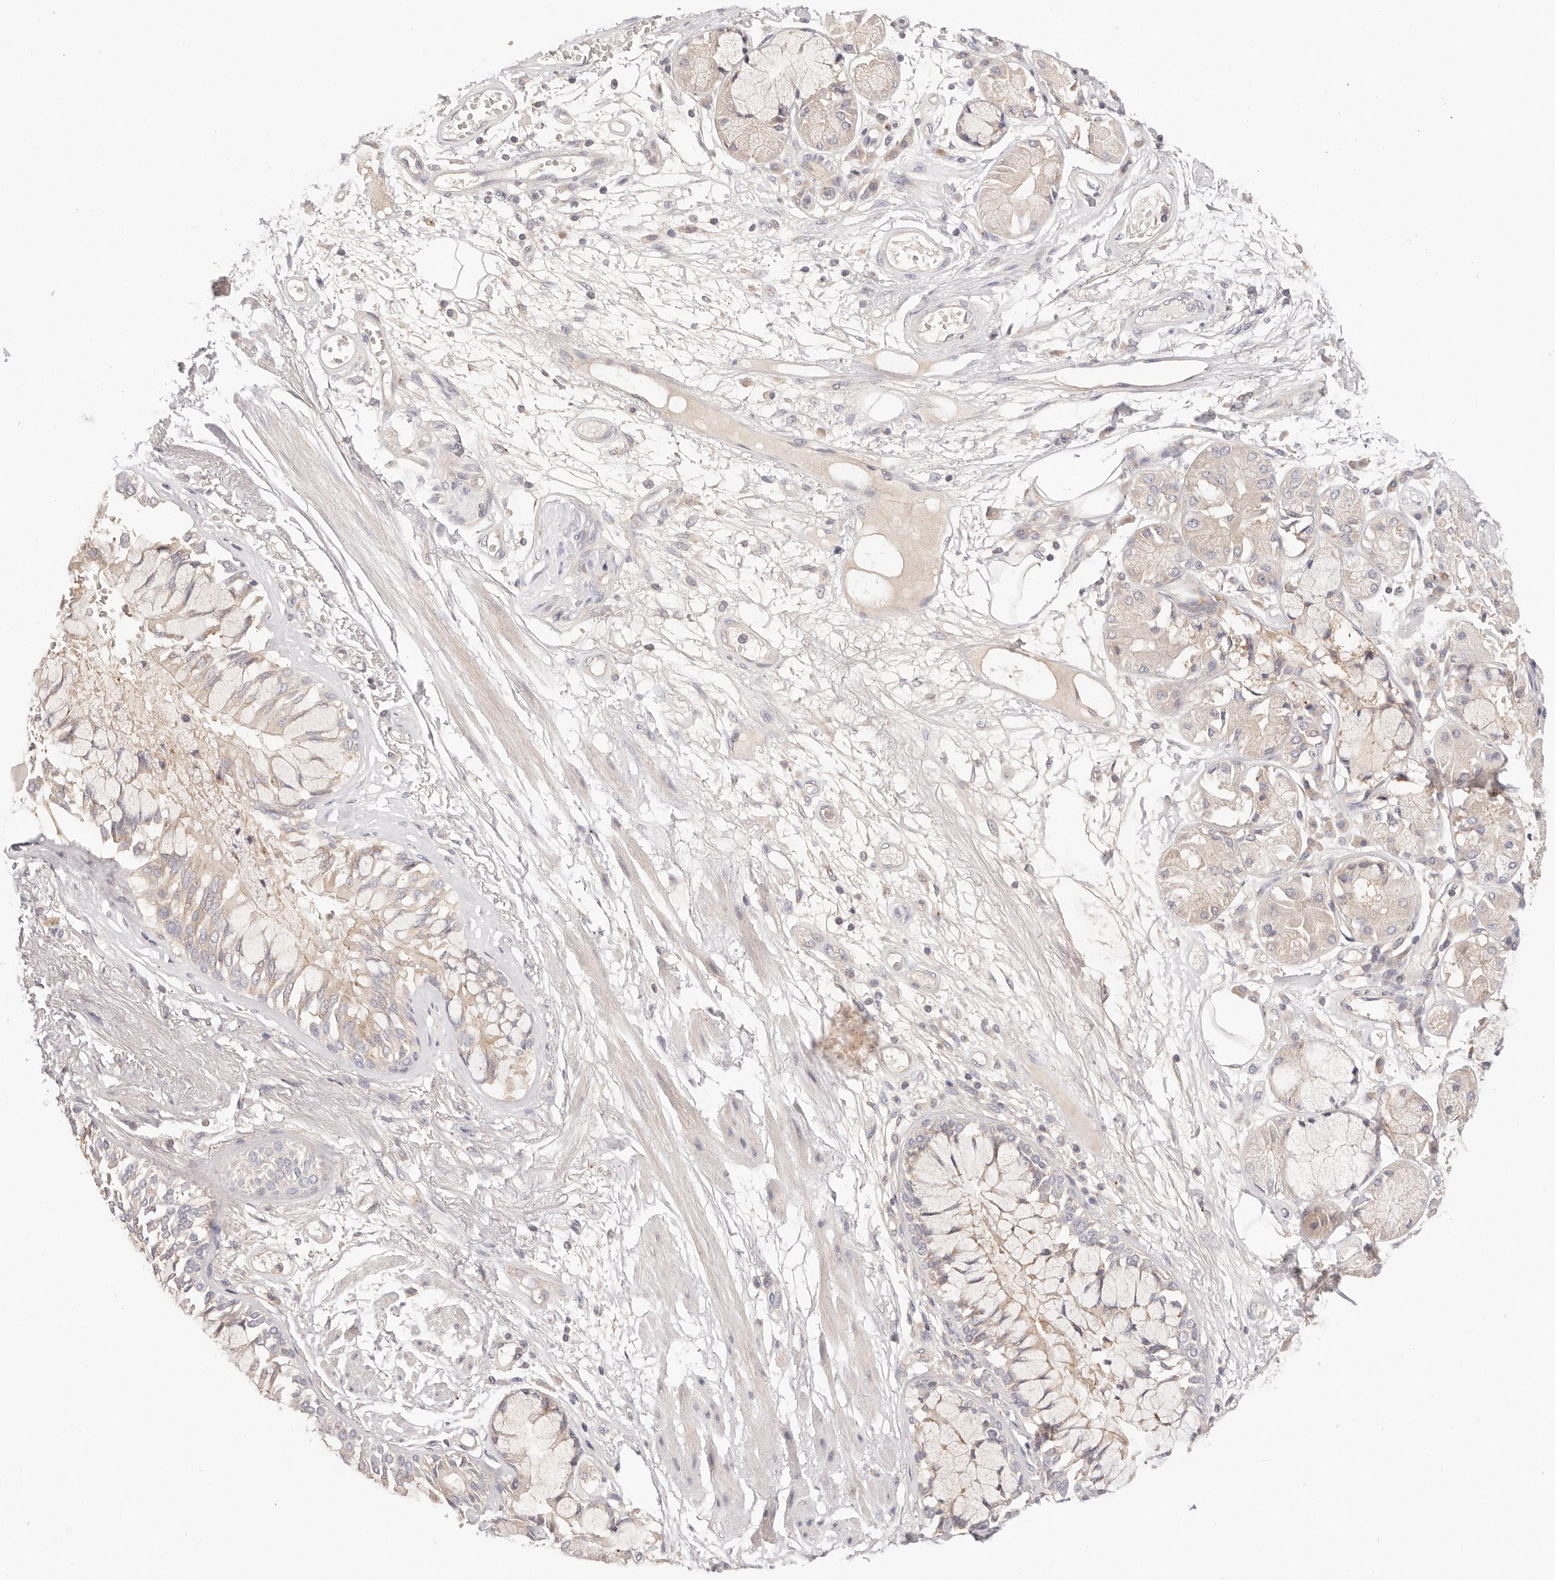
{"staining": {"intensity": "negative", "quantity": "none", "location": "none"}, "tissue": "adipose tissue", "cell_type": "Adipocytes", "image_type": "normal", "snomed": [{"axis": "morphology", "description": "Normal tissue, NOS"}, {"axis": "topography", "description": "Bronchus"}], "caption": "Immunohistochemistry (IHC) micrograph of unremarkable adipose tissue: human adipose tissue stained with DAB (3,3'-diaminobenzidine) displays no significant protein expression in adipocytes.", "gene": "KCMF1", "patient": {"sex": "male", "age": 66}}